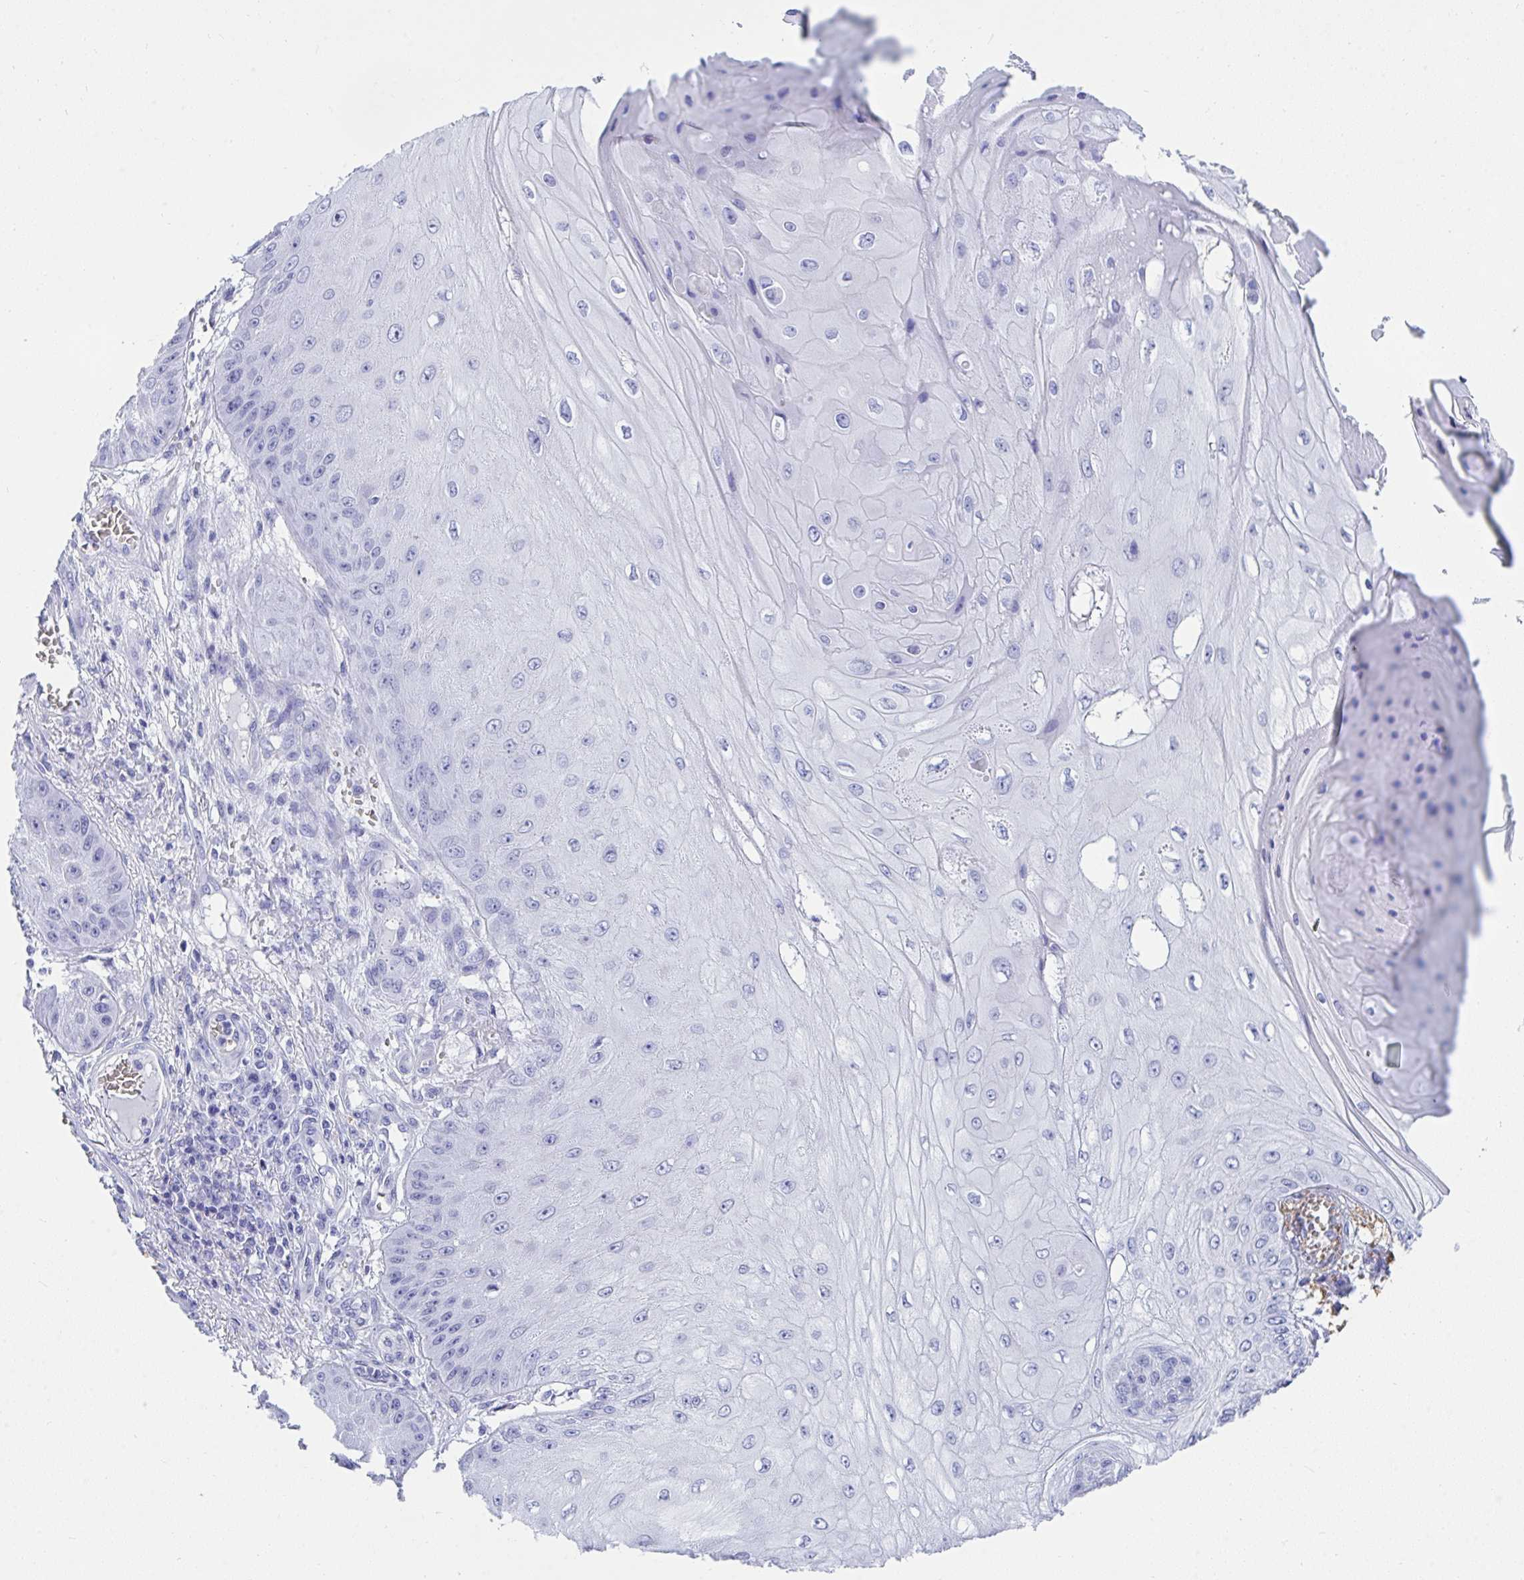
{"staining": {"intensity": "negative", "quantity": "none", "location": "none"}, "tissue": "skin cancer", "cell_type": "Tumor cells", "image_type": "cancer", "snomed": [{"axis": "morphology", "description": "Squamous cell carcinoma, NOS"}, {"axis": "topography", "description": "Skin"}], "caption": "A high-resolution histopathology image shows IHC staining of skin squamous cell carcinoma, which shows no significant expression in tumor cells.", "gene": "ANK1", "patient": {"sex": "male", "age": 70}}